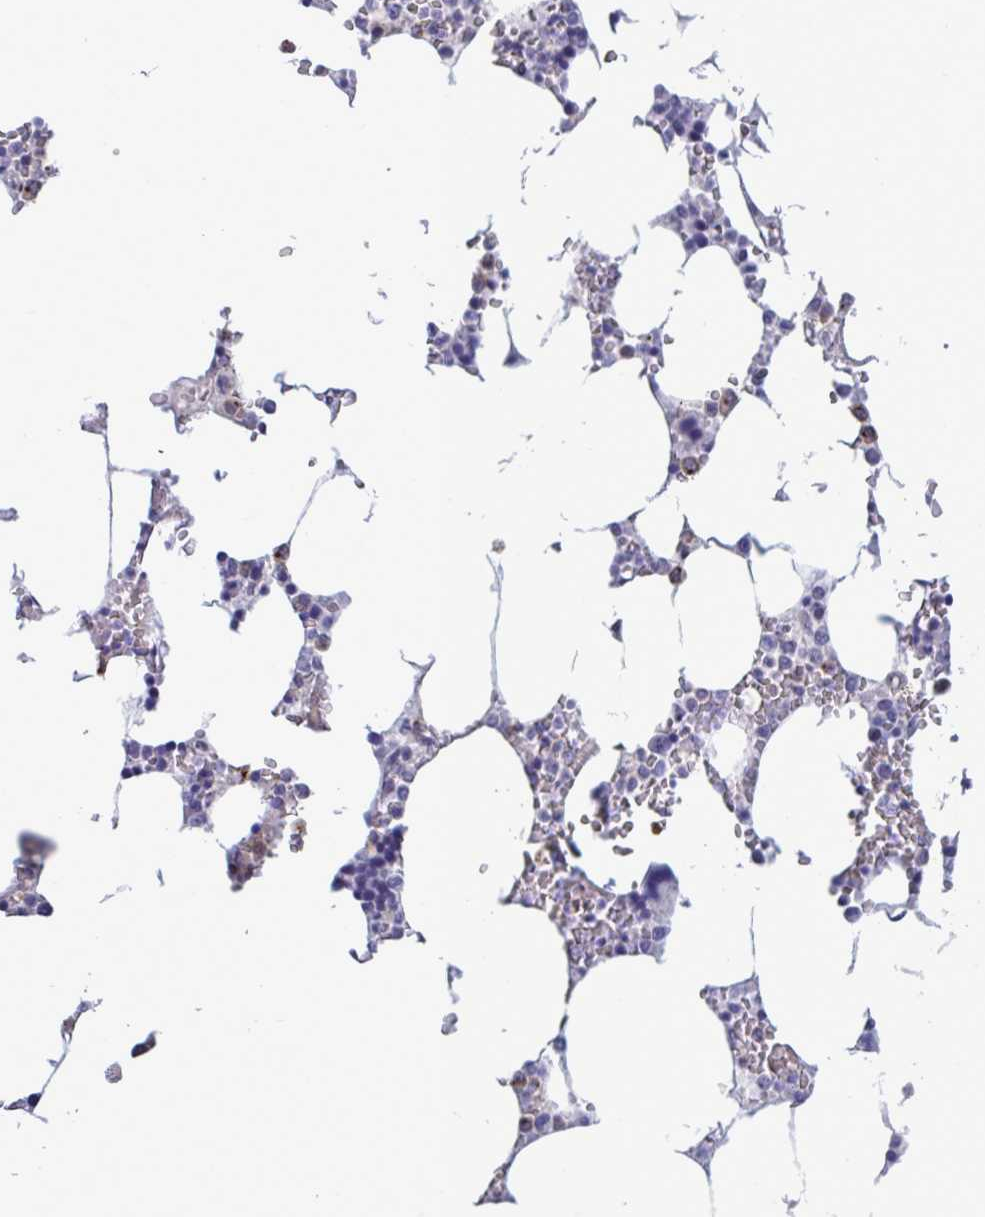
{"staining": {"intensity": "strong", "quantity": "<25%", "location": "cytoplasmic/membranous"}, "tissue": "bone marrow", "cell_type": "Hematopoietic cells", "image_type": "normal", "snomed": [{"axis": "morphology", "description": "Normal tissue, NOS"}, {"axis": "topography", "description": "Bone marrow"}], "caption": "High-power microscopy captured an IHC image of unremarkable bone marrow, revealing strong cytoplasmic/membranous staining in approximately <25% of hematopoietic cells.", "gene": "MFSD4A", "patient": {"sex": "male", "age": 64}}